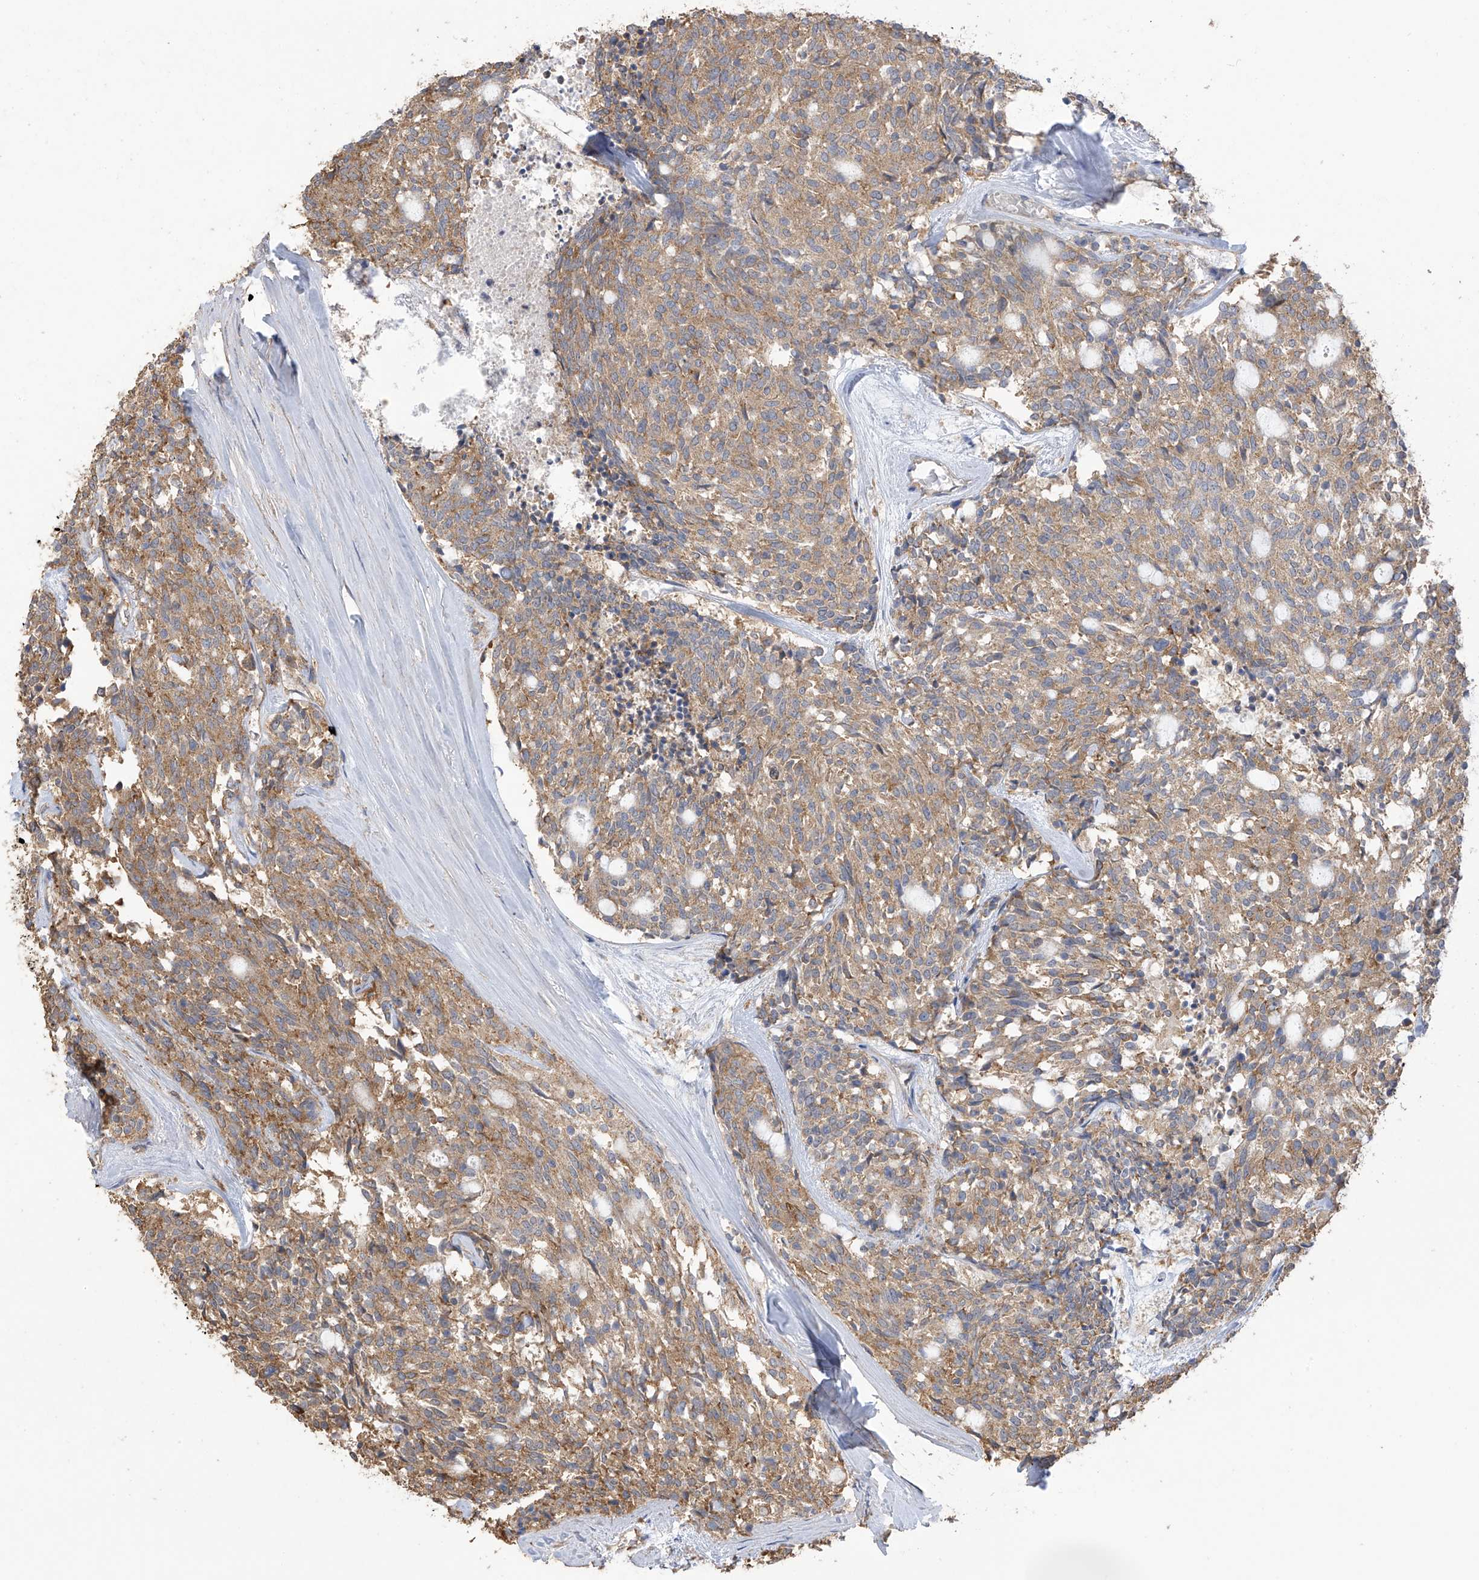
{"staining": {"intensity": "moderate", "quantity": ">75%", "location": "cytoplasmic/membranous"}, "tissue": "carcinoid", "cell_type": "Tumor cells", "image_type": "cancer", "snomed": [{"axis": "morphology", "description": "Carcinoid, malignant, NOS"}, {"axis": "topography", "description": "Pancreas"}], "caption": "Tumor cells show moderate cytoplasmic/membranous staining in approximately >75% of cells in malignant carcinoid. (Stains: DAB in brown, nuclei in blue, Microscopy: brightfield microscopy at high magnification).", "gene": "COX10", "patient": {"sex": "female", "age": 54}}